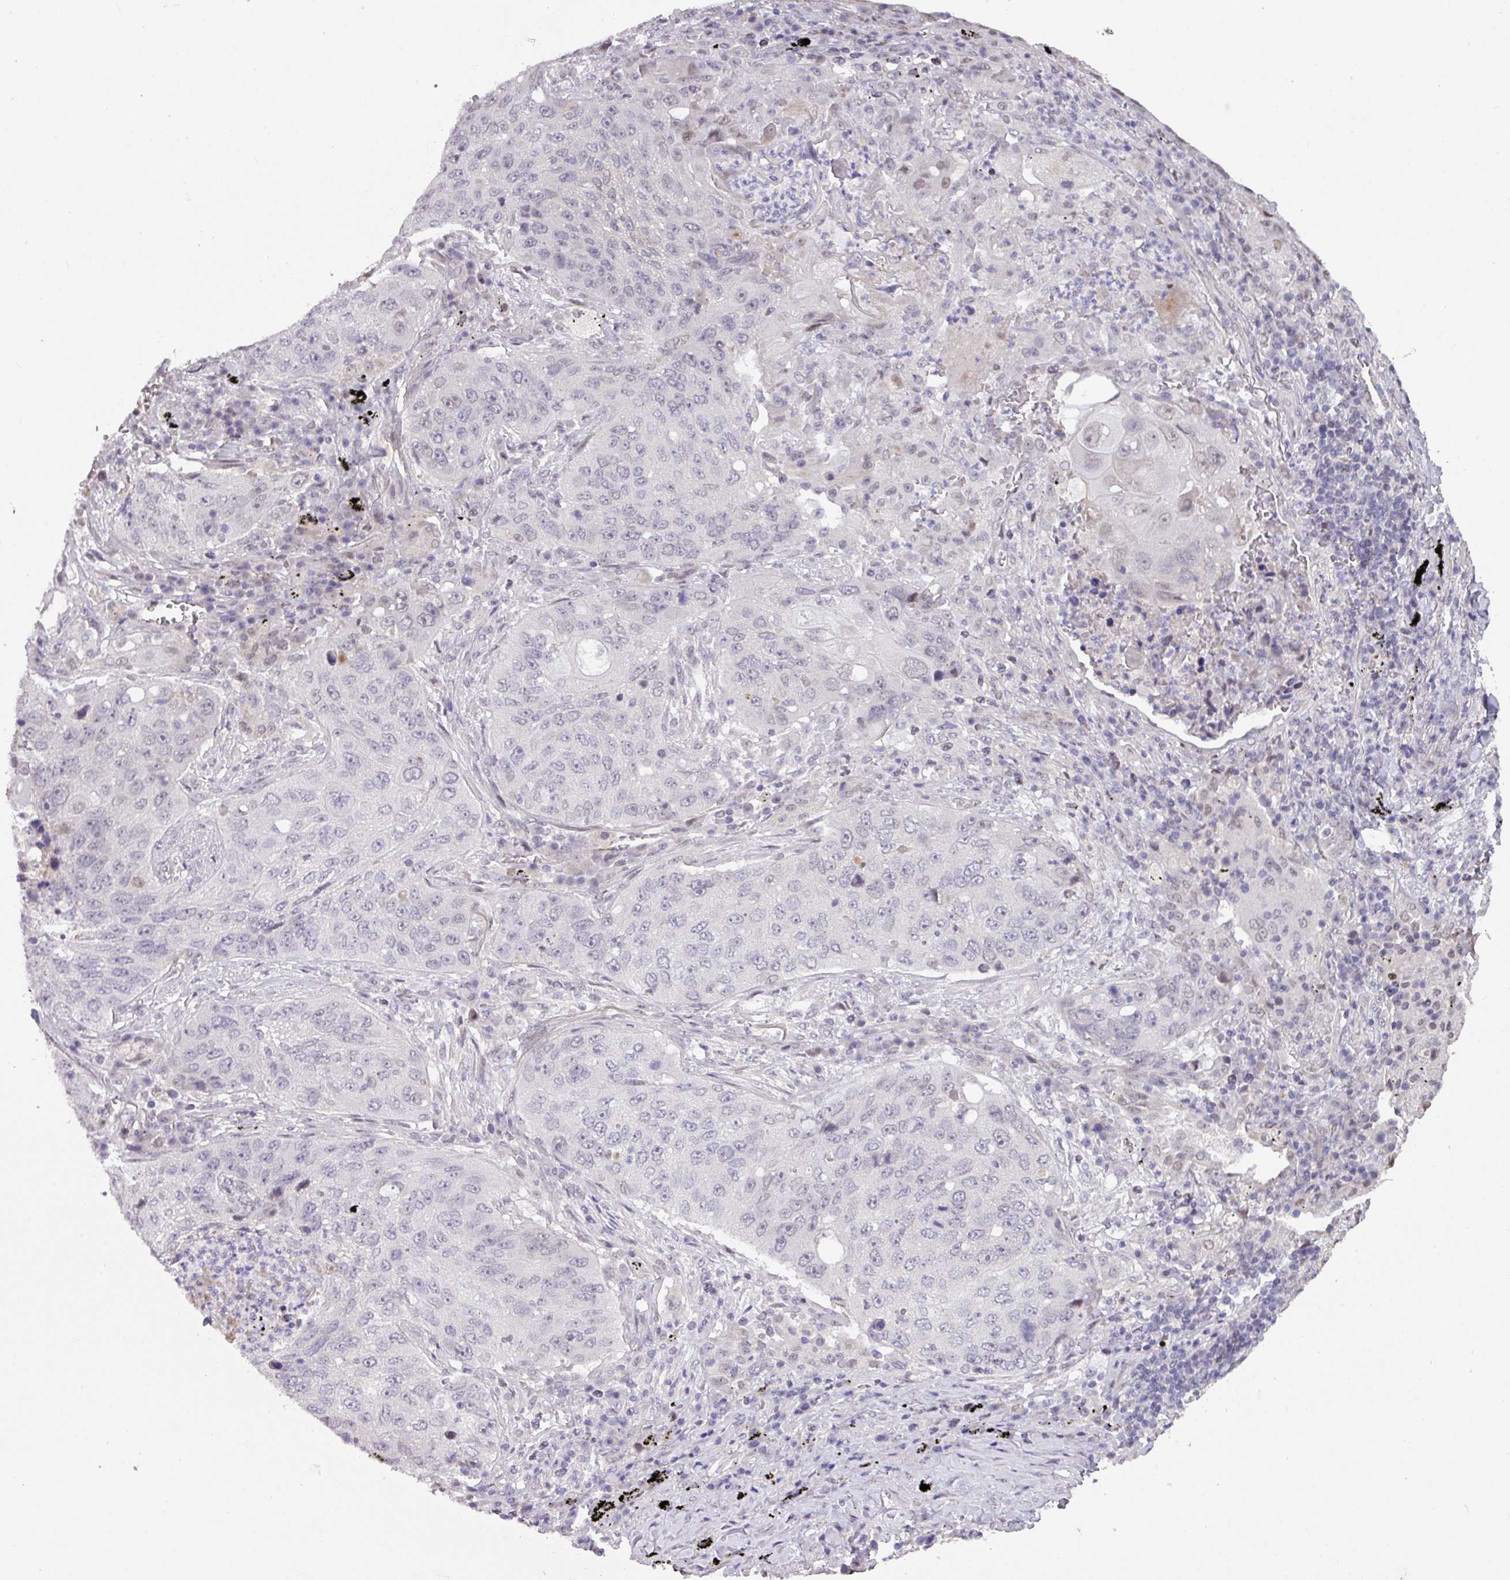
{"staining": {"intensity": "negative", "quantity": "none", "location": "none"}, "tissue": "lung cancer", "cell_type": "Tumor cells", "image_type": "cancer", "snomed": [{"axis": "morphology", "description": "Squamous cell carcinoma, NOS"}, {"axis": "topography", "description": "Lung"}], "caption": "A photomicrograph of squamous cell carcinoma (lung) stained for a protein displays no brown staining in tumor cells.", "gene": "ANKRD13B", "patient": {"sex": "female", "age": 63}}